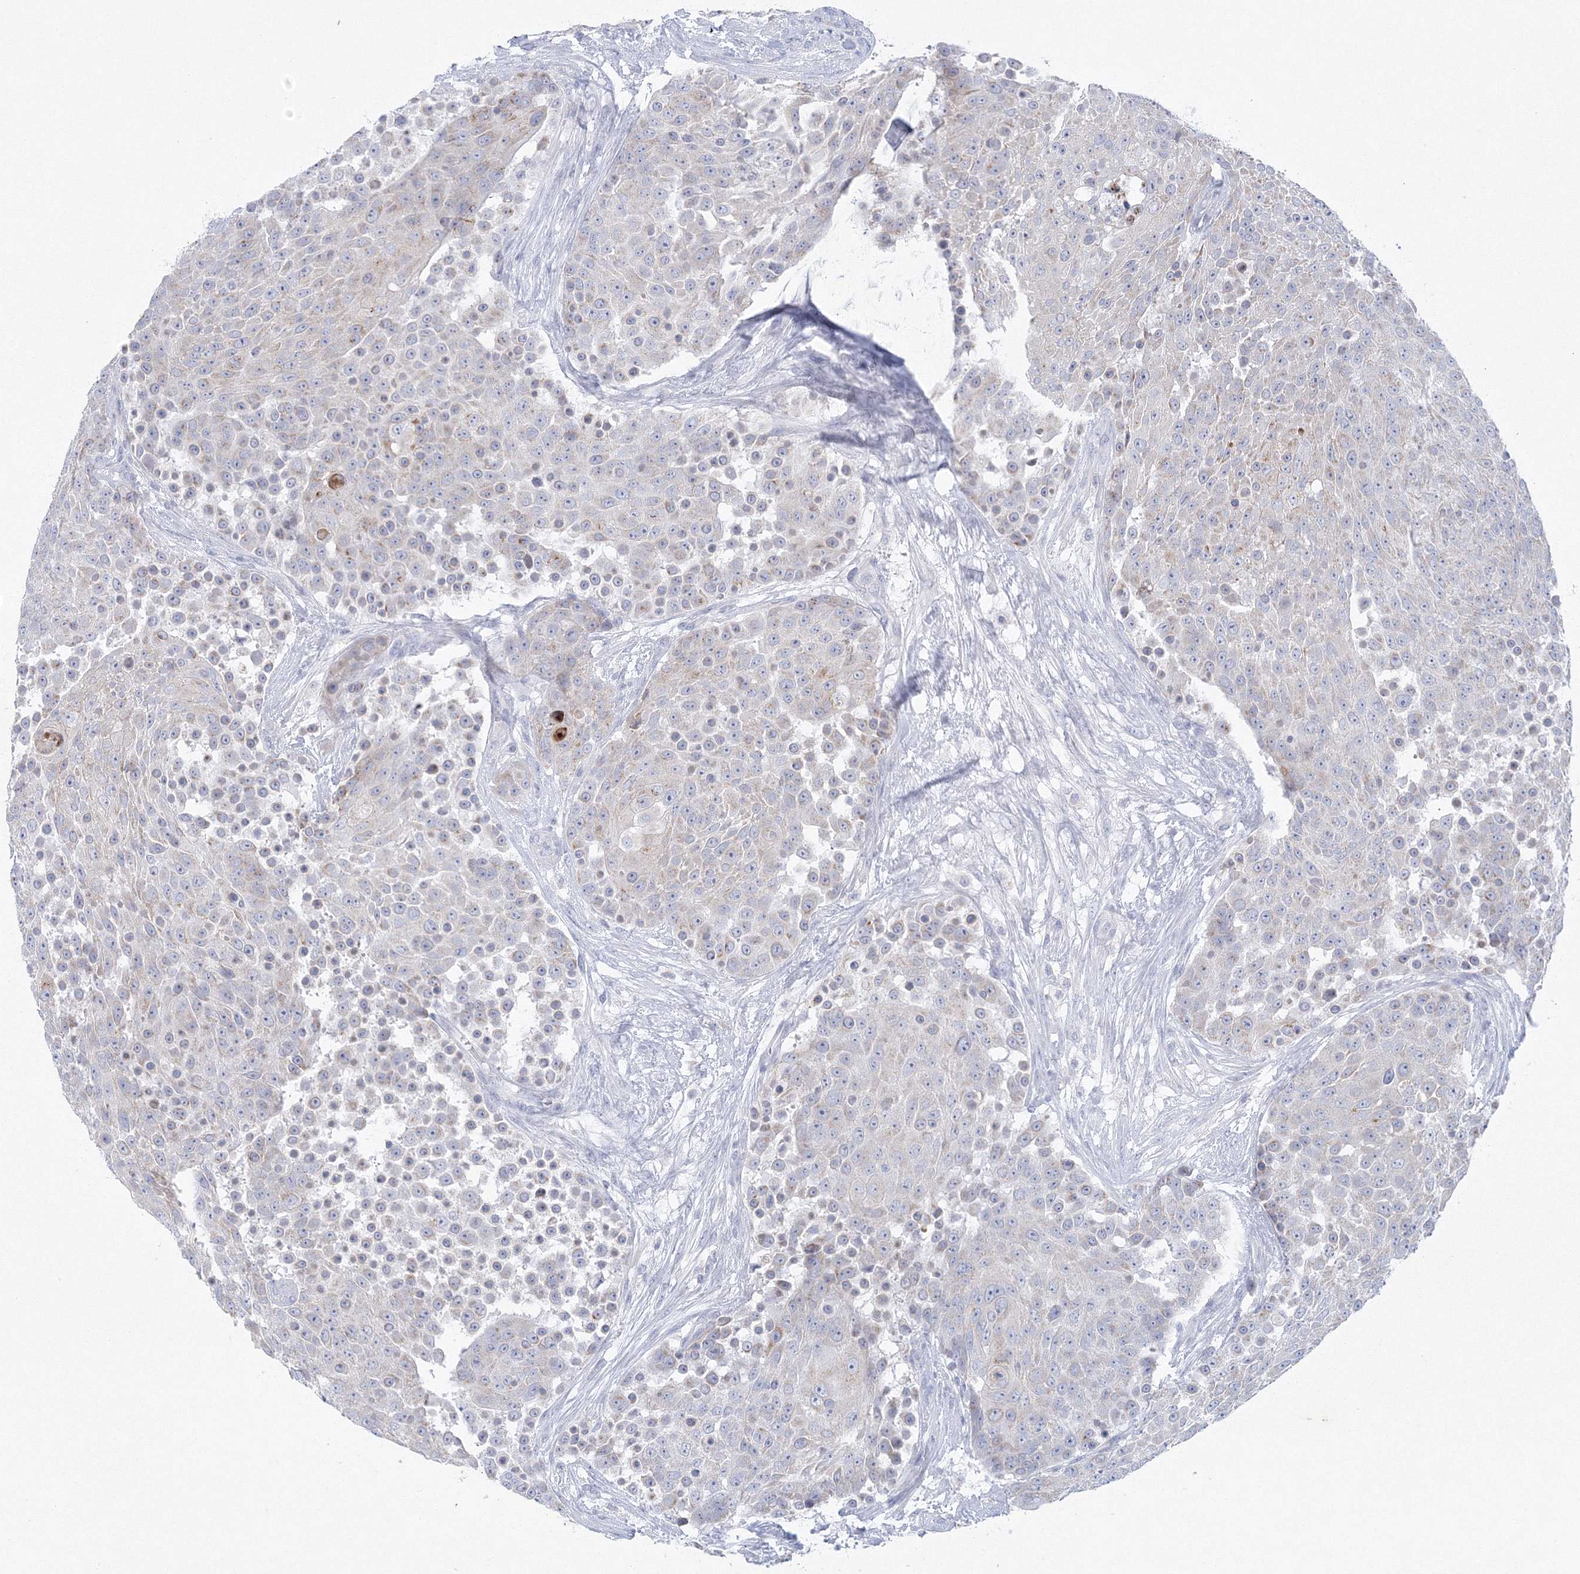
{"staining": {"intensity": "negative", "quantity": "none", "location": "none"}, "tissue": "urothelial cancer", "cell_type": "Tumor cells", "image_type": "cancer", "snomed": [{"axis": "morphology", "description": "Urothelial carcinoma, High grade"}, {"axis": "topography", "description": "Urinary bladder"}], "caption": "IHC micrograph of urothelial cancer stained for a protein (brown), which demonstrates no positivity in tumor cells.", "gene": "NIPAL1", "patient": {"sex": "female", "age": 63}}